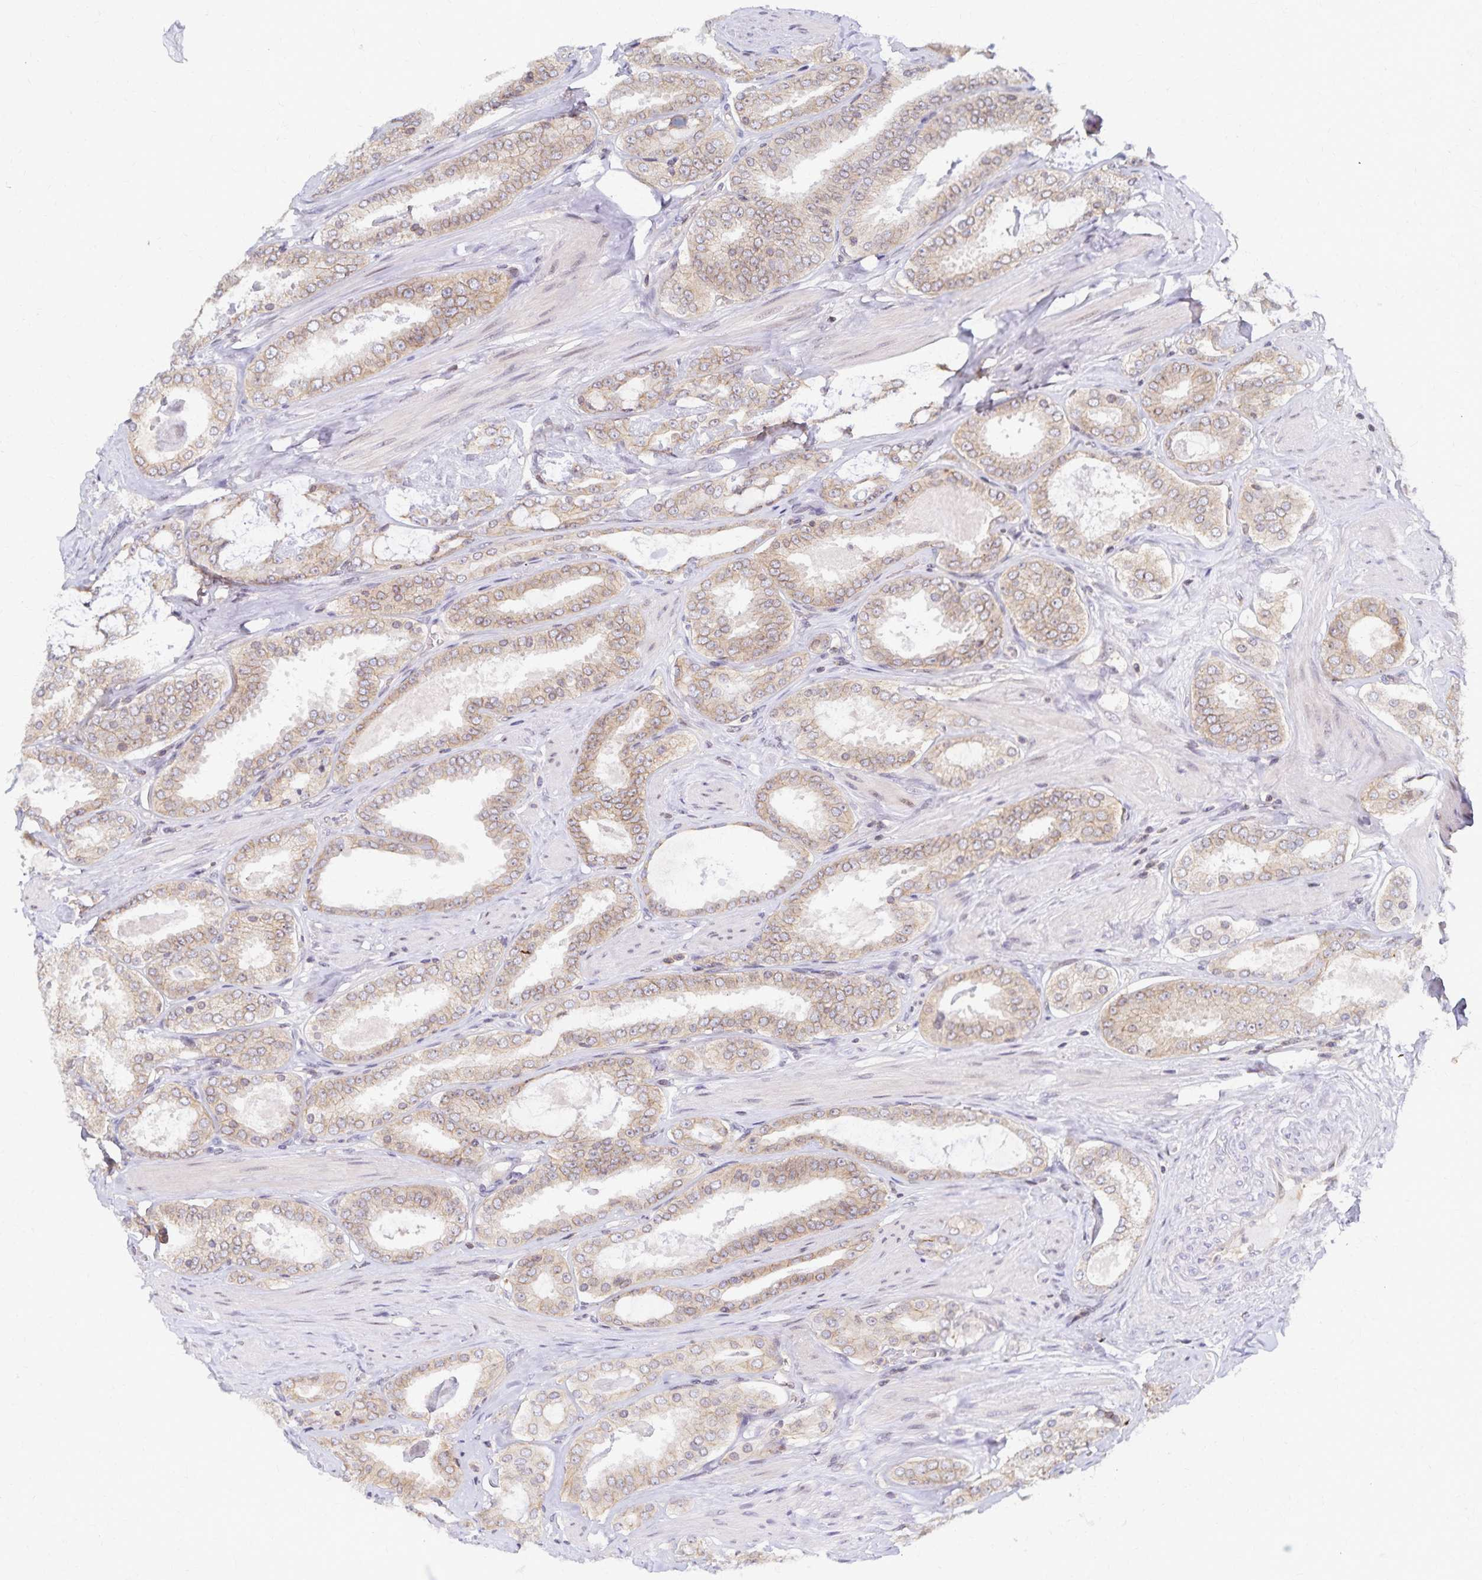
{"staining": {"intensity": "weak", "quantity": ">75%", "location": "cytoplasmic/membranous"}, "tissue": "prostate cancer", "cell_type": "Tumor cells", "image_type": "cancer", "snomed": [{"axis": "morphology", "description": "Adenocarcinoma, High grade"}, {"axis": "topography", "description": "Prostate"}], "caption": "Protein expression analysis of prostate adenocarcinoma (high-grade) shows weak cytoplasmic/membranous expression in about >75% of tumor cells.", "gene": "RAB9B", "patient": {"sex": "male", "age": 63}}